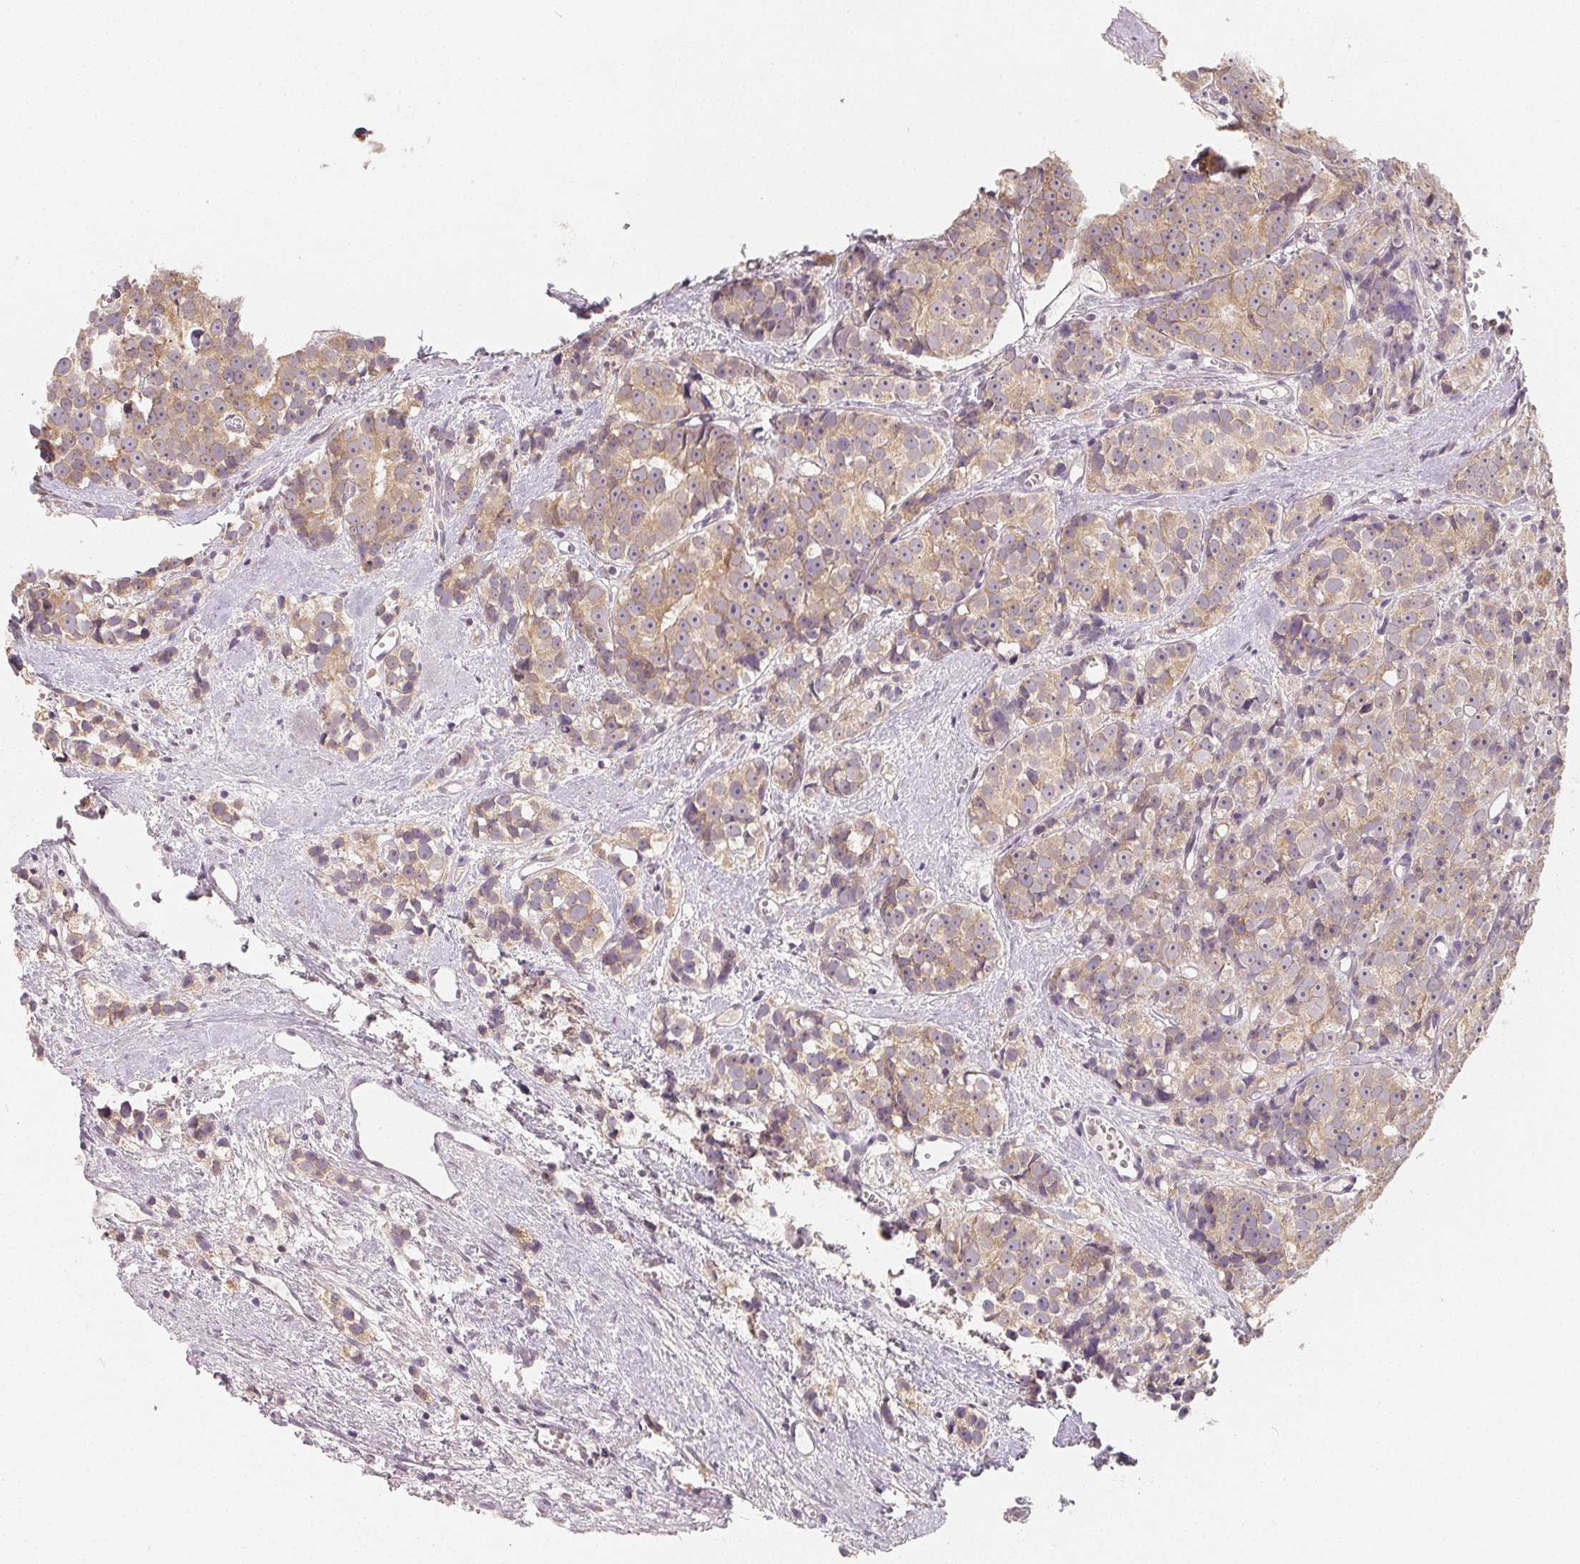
{"staining": {"intensity": "weak", "quantity": "25%-75%", "location": "cytoplasmic/membranous"}, "tissue": "prostate cancer", "cell_type": "Tumor cells", "image_type": "cancer", "snomed": [{"axis": "morphology", "description": "Adenocarcinoma, High grade"}, {"axis": "topography", "description": "Prostate"}], "caption": "Protein analysis of prostate cancer (high-grade adenocarcinoma) tissue reveals weak cytoplasmic/membranous staining in approximately 25%-75% of tumor cells. The protein is stained brown, and the nuclei are stained in blue (DAB (3,3'-diaminobenzidine) IHC with brightfield microscopy, high magnification).", "gene": "SOAT1", "patient": {"sex": "male", "age": 77}}